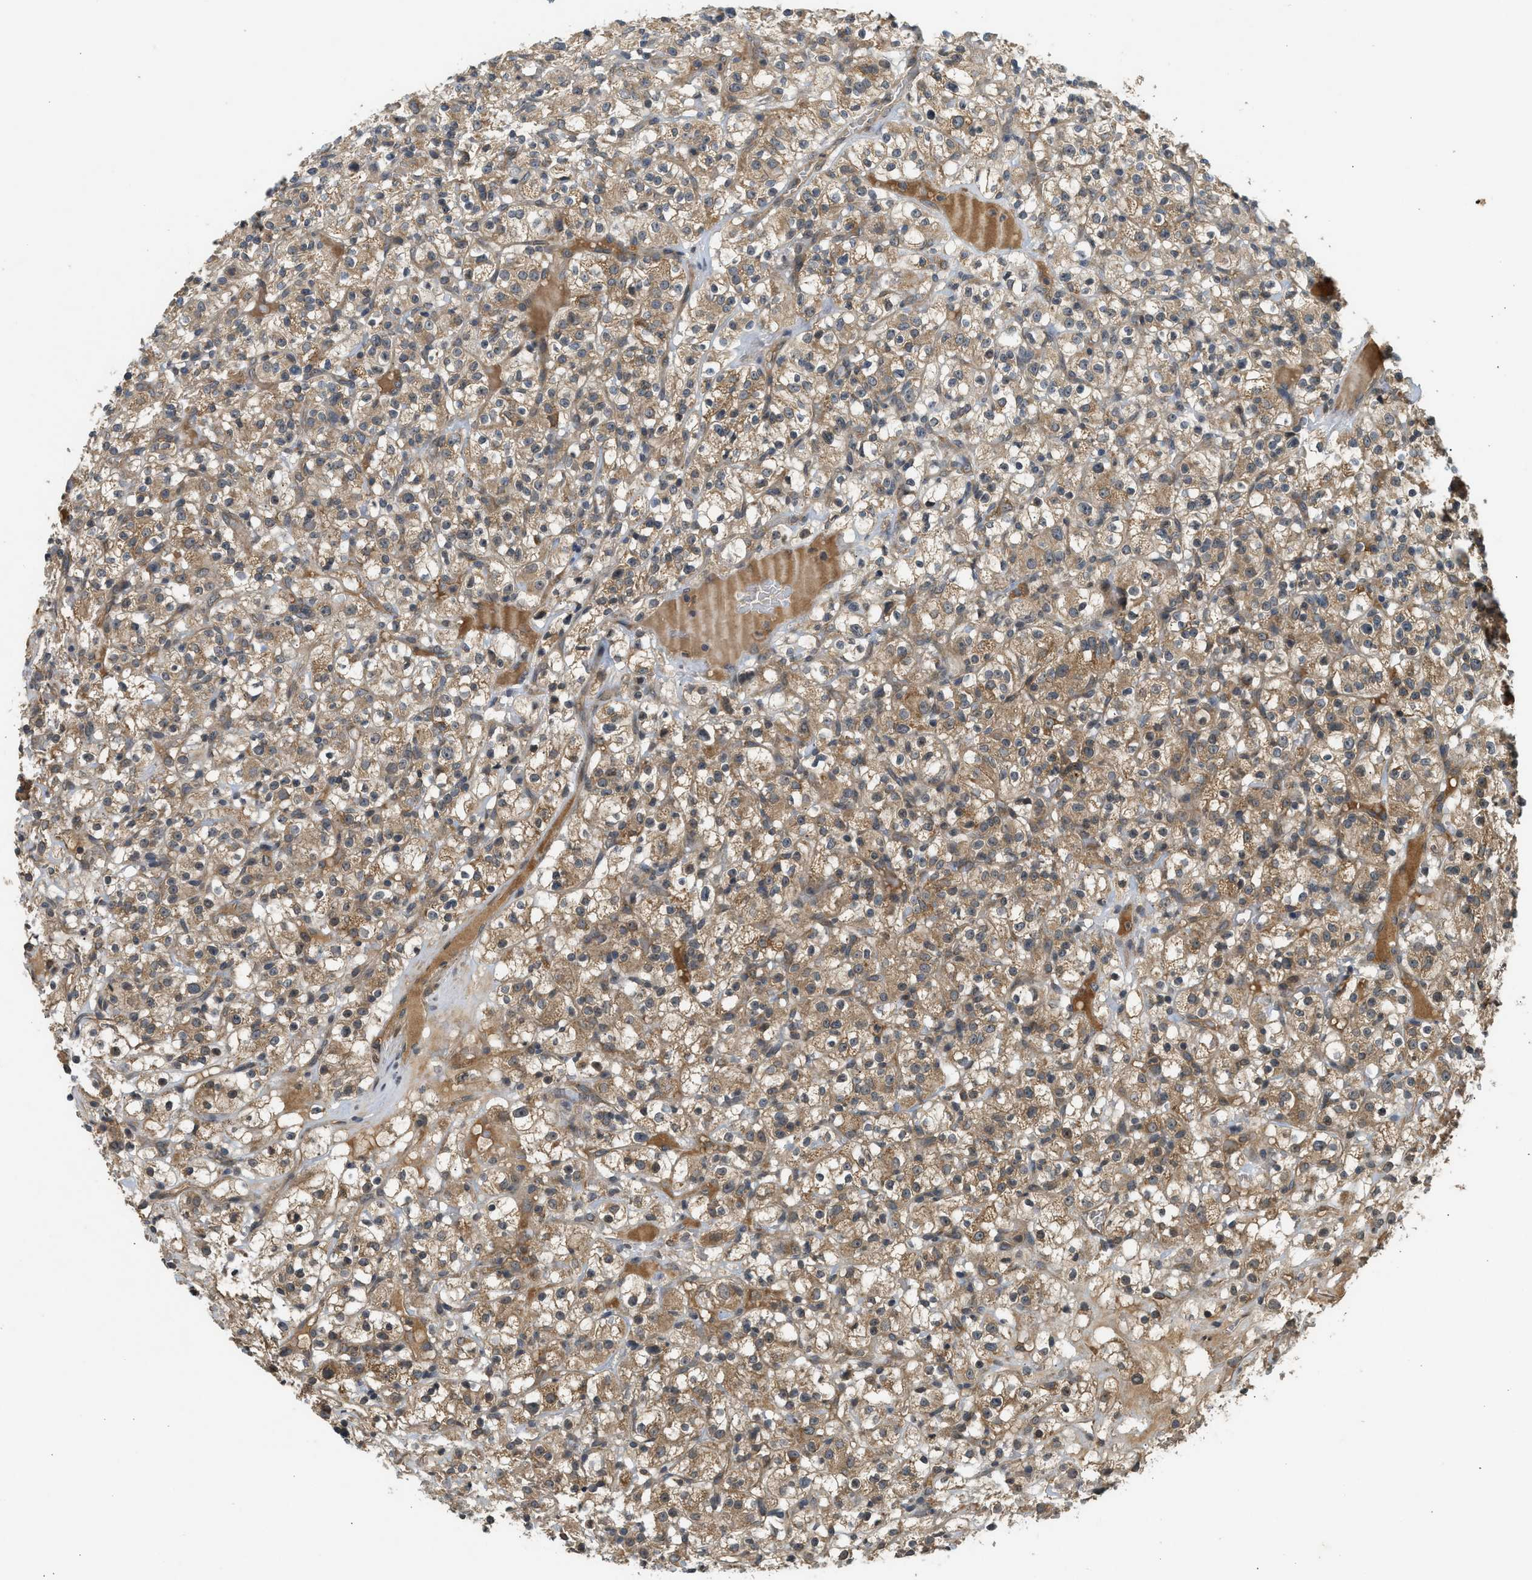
{"staining": {"intensity": "moderate", "quantity": ">75%", "location": "cytoplasmic/membranous"}, "tissue": "renal cancer", "cell_type": "Tumor cells", "image_type": "cancer", "snomed": [{"axis": "morphology", "description": "Normal tissue, NOS"}, {"axis": "morphology", "description": "Adenocarcinoma, NOS"}, {"axis": "topography", "description": "Kidney"}], "caption": "Adenocarcinoma (renal) stained with a protein marker exhibits moderate staining in tumor cells.", "gene": "ADCY8", "patient": {"sex": "female", "age": 72}}